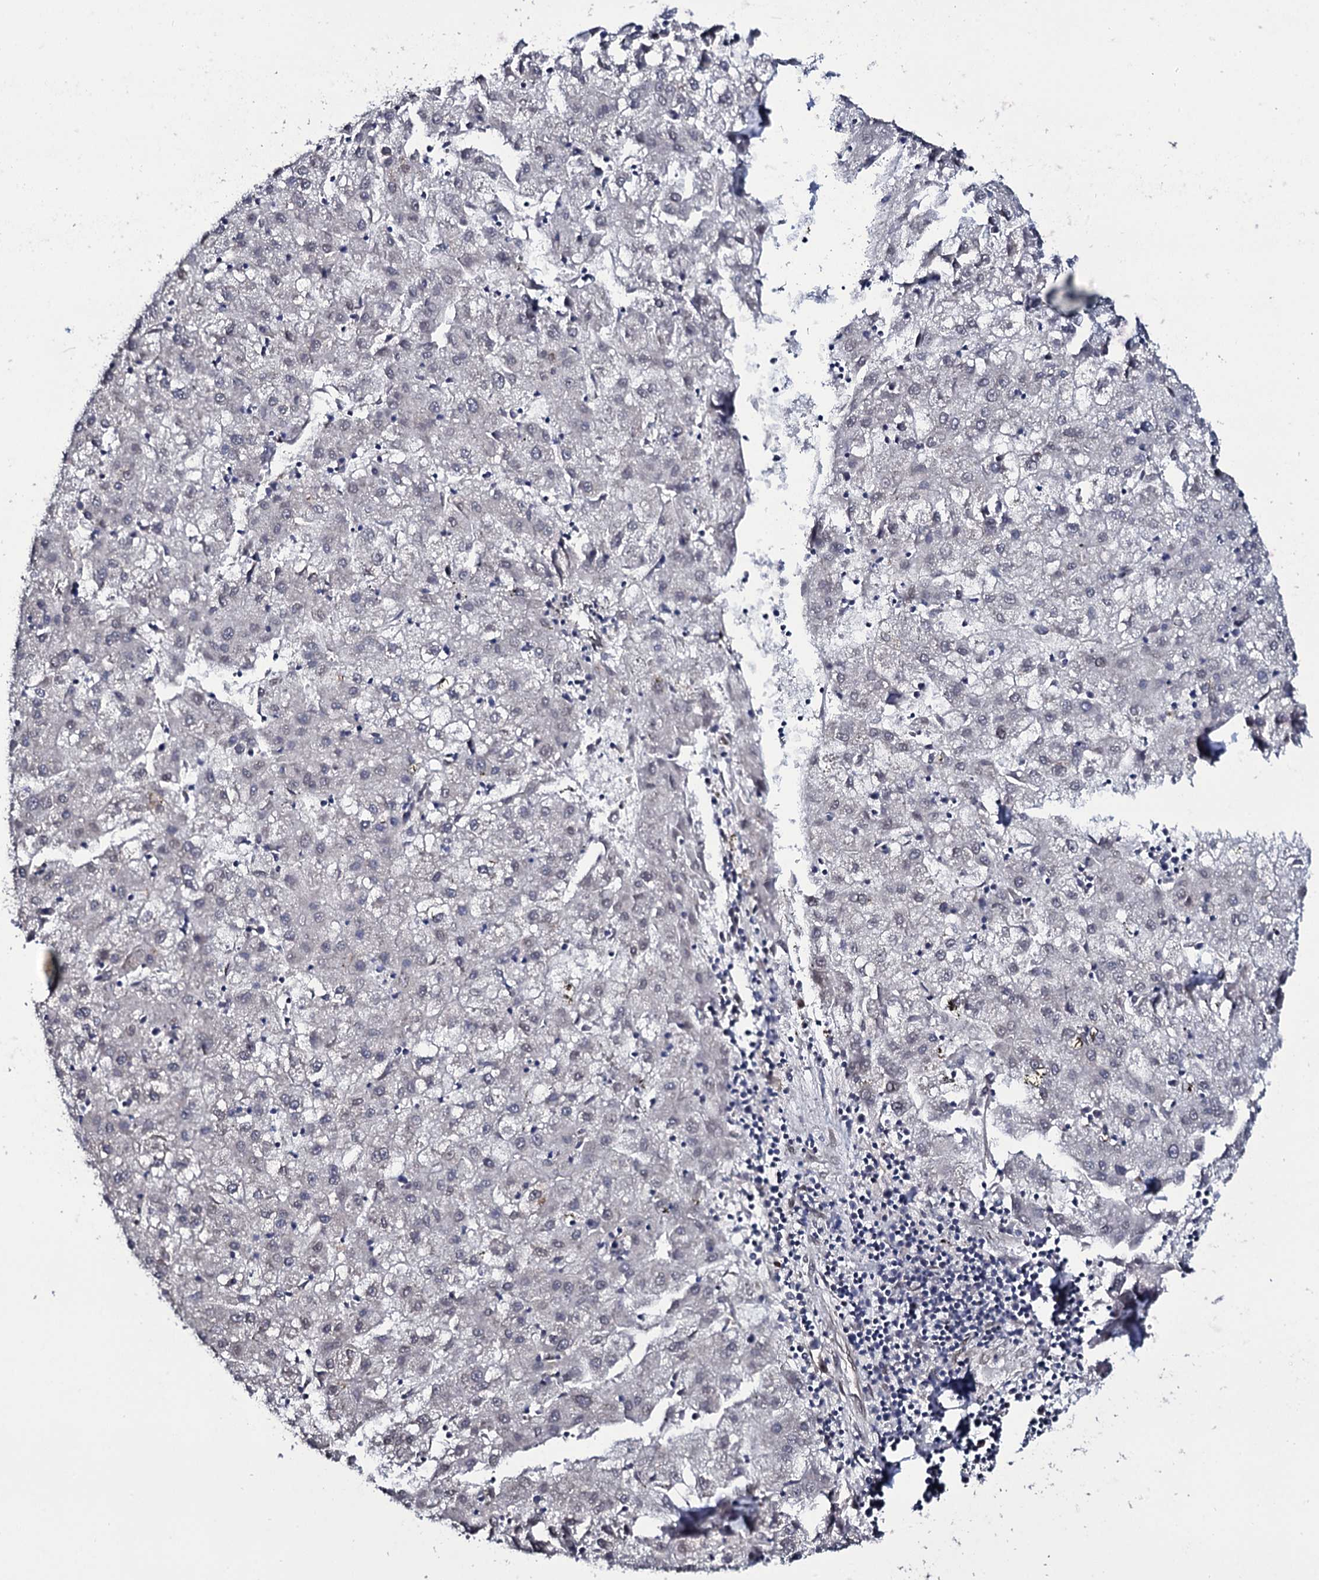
{"staining": {"intensity": "negative", "quantity": "none", "location": "none"}, "tissue": "liver cancer", "cell_type": "Tumor cells", "image_type": "cancer", "snomed": [{"axis": "morphology", "description": "Carcinoma, Hepatocellular, NOS"}, {"axis": "topography", "description": "Liver"}], "caption": "A photomicrograph of human liver hepatocellular carcinoma is negative for staining in tumor cells. (Brightfield microscopy of DAB IHC at high magnification).", "gene": "TTC23", "patient": {"sex": "male", "age": 72}}